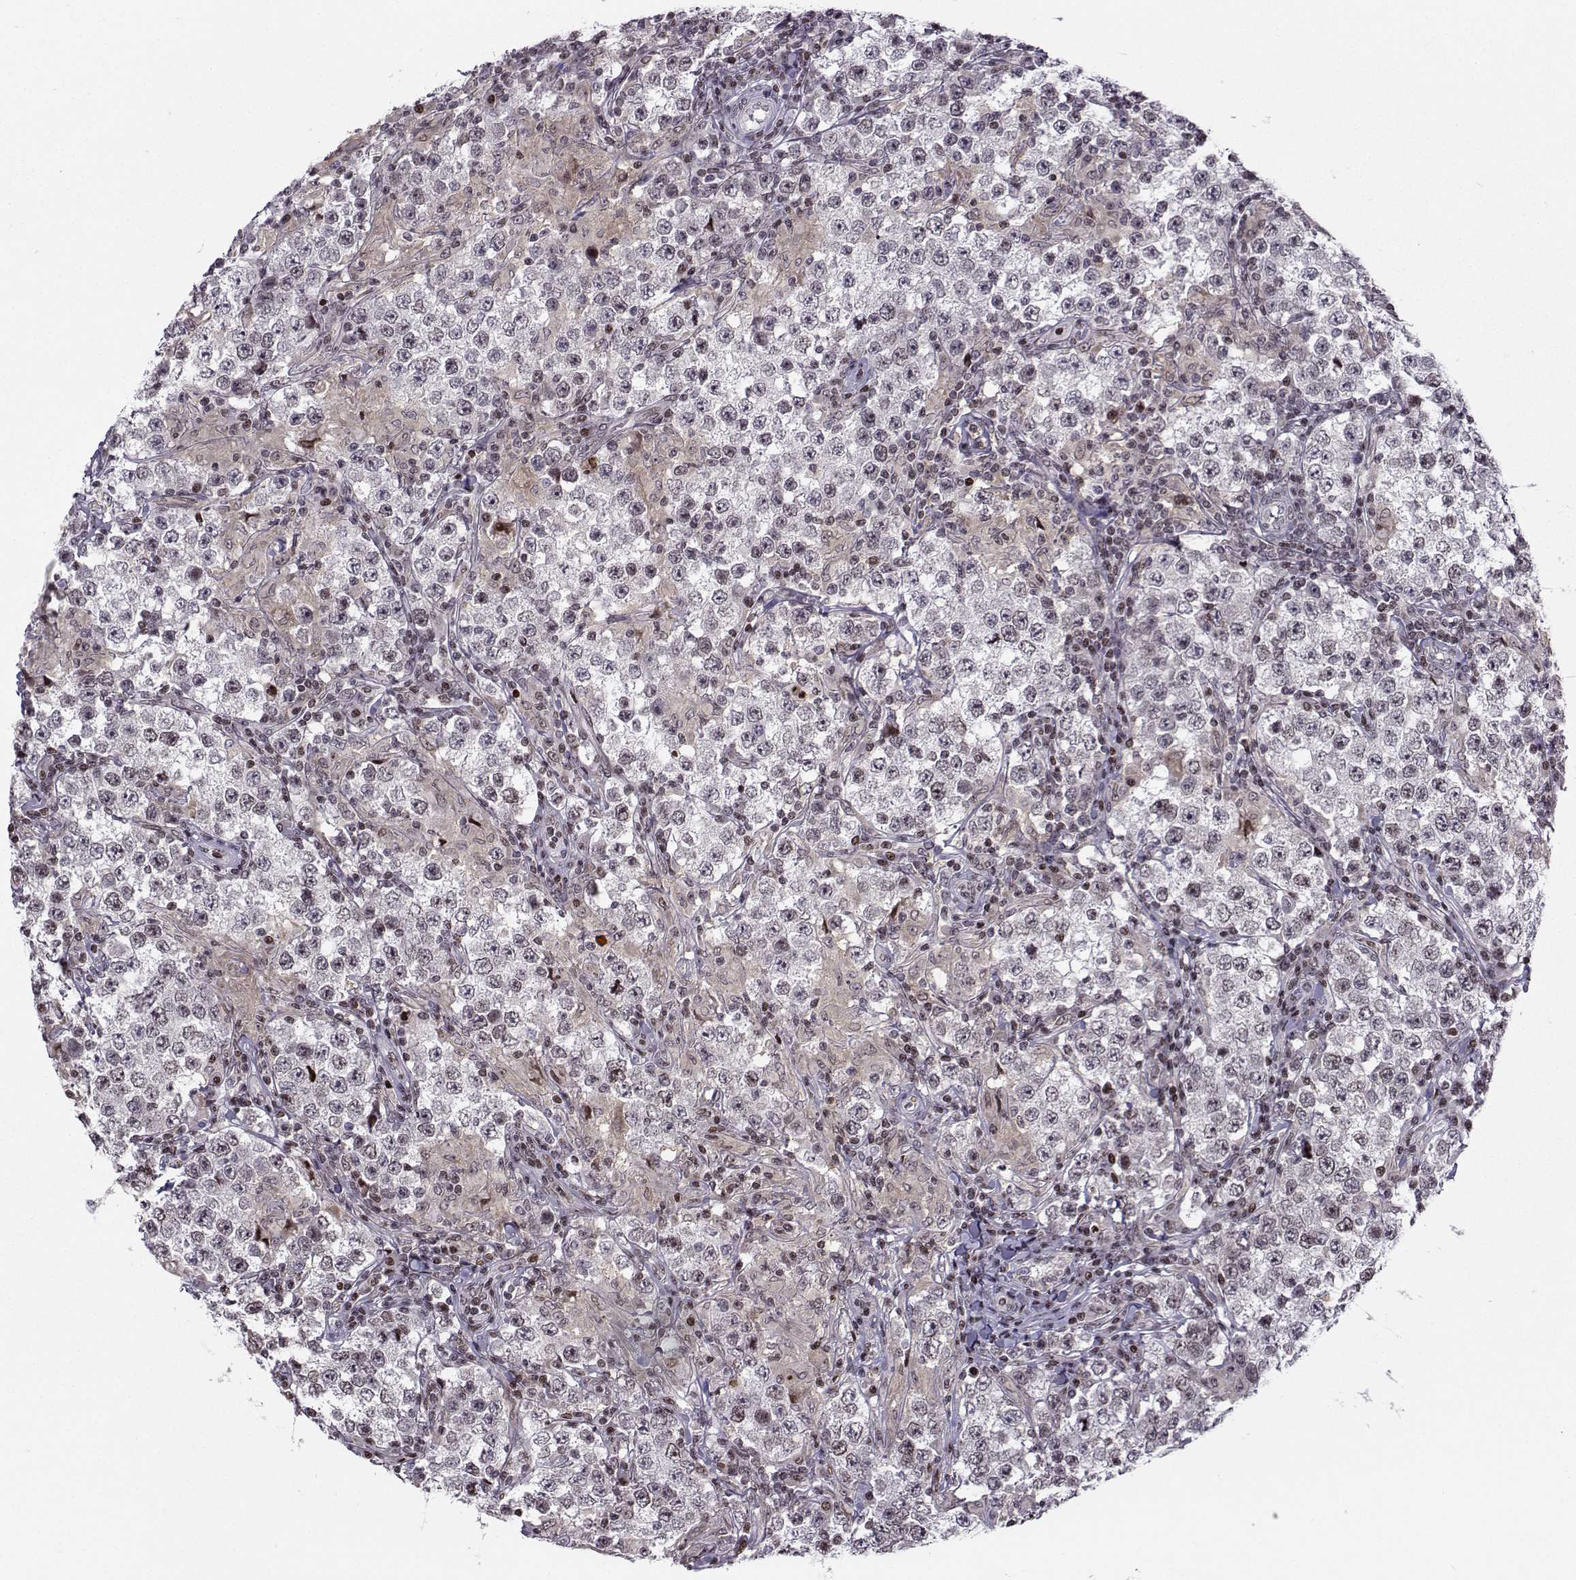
{"staining": {"intensity": "strong", "quantity": "<25%", "location": "nuclear"}, "tissue": "testis cancer", "cell_type": "Tumor cells", "image_type": "cancer", "snomed": [{"axis": "morphology", "description": "Seminoma, NOS"}, {"axis": "morphology", "description": "Carcinoma, Embryonal, NOS"}, {"axis": "topography", "description": "Testis"}], "caption": "Immunohistochemistry histopathology image of neoplastic tissue: human testis embryonal carcinoma stained using immunohistochemistry exhibits medium levels of strong protein expression localized specifically in the nuclear of tumor cells, appearing as a nuclear brown color.", "gene": "ZNF19", "patient": {"sex": "male", "age": 41}}